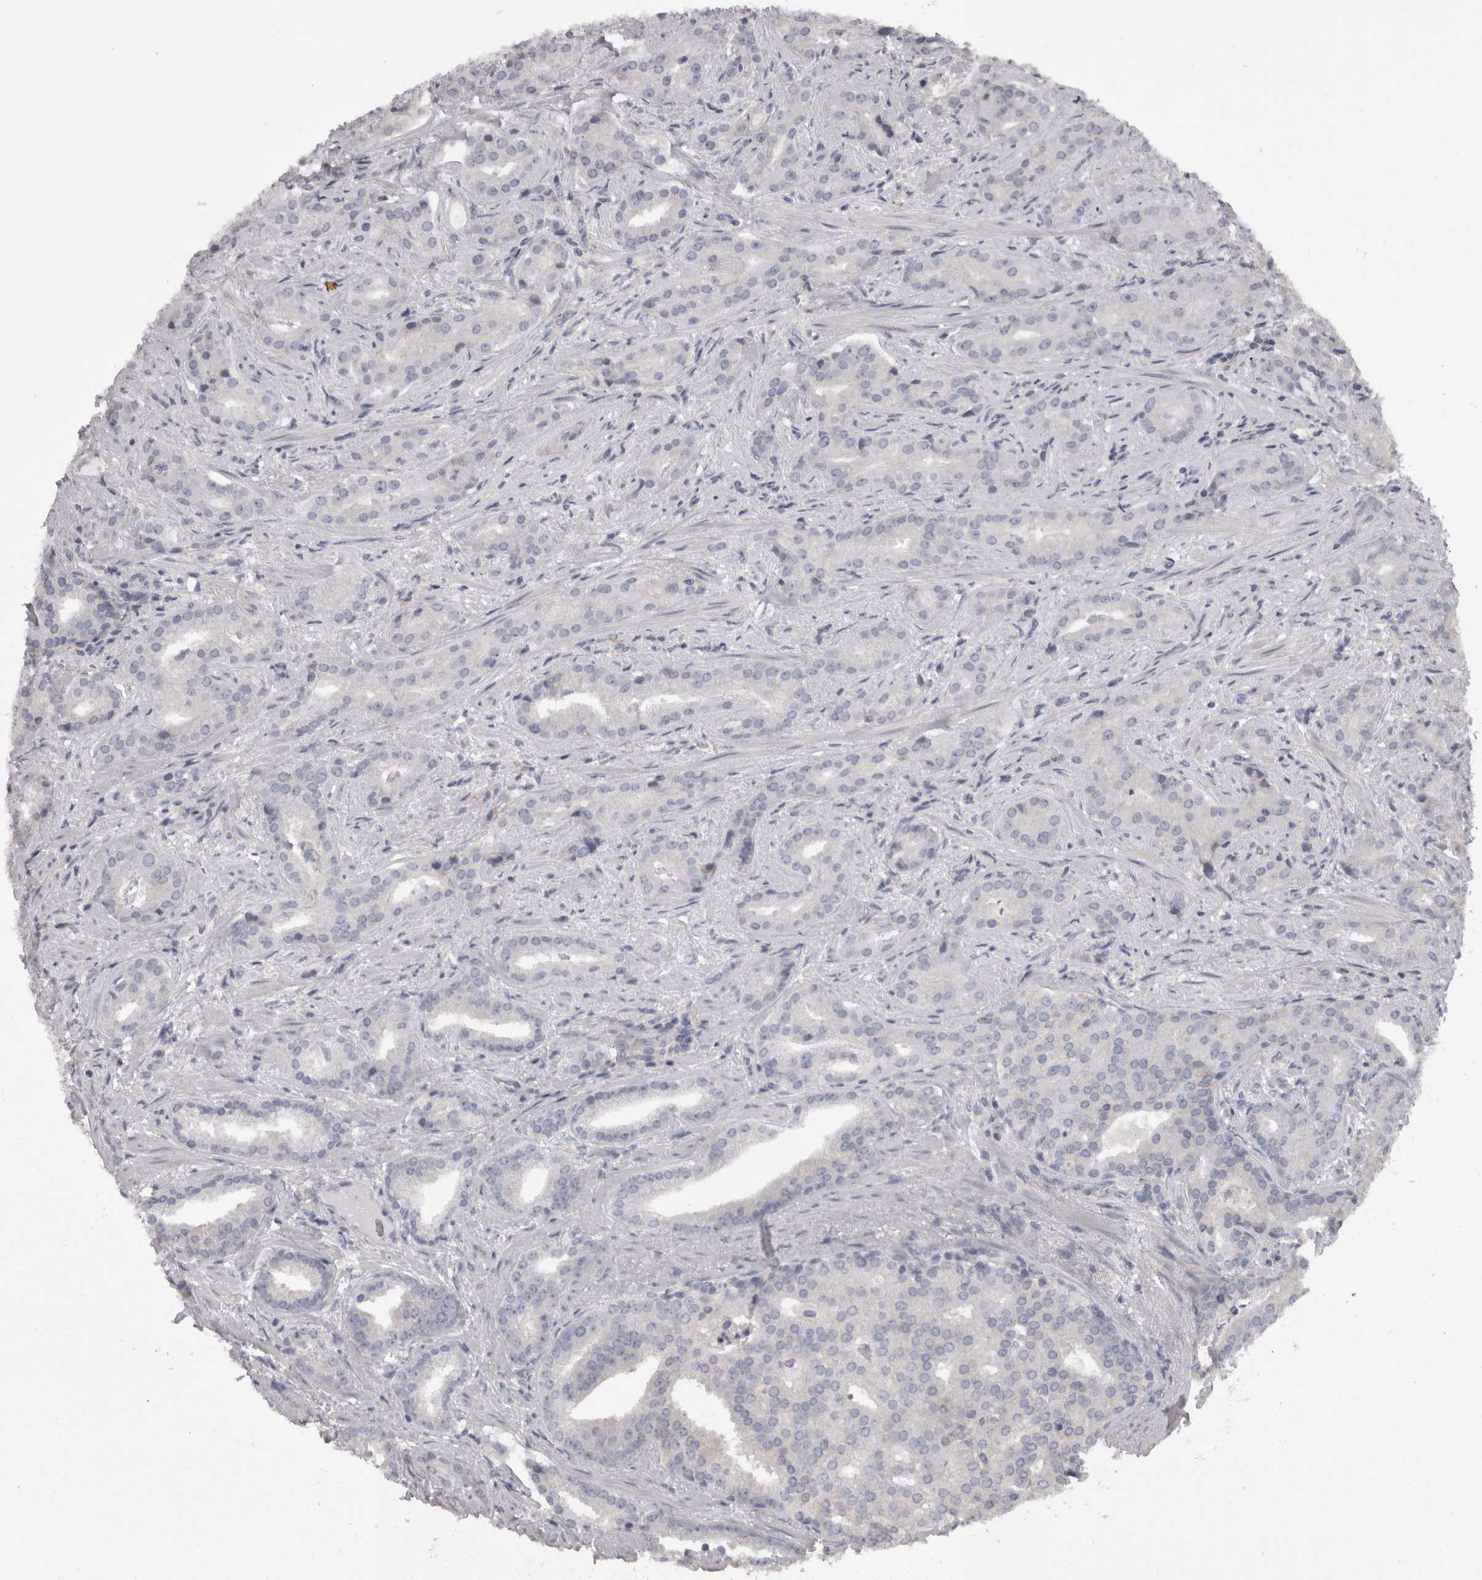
{"staining": {"intensity": "negative", "quantity": "none", "location": "none"}, "tissue": "prostate cancer", "cell_type": "Tumor cells", "image_type": "cancer", "snomed": [{"axis": "morphology", "description": "Adenocarcinoma, Low grade"}, {"axis": "topography", "description": "Prostate"}], "caption": "Tumor cells are negative for brown protein staining in low-grade adenocarcinoma (prostate). (DAB IHC visualized using brightfield microscopy, high magnification).", "gene": "CAMK2D", "patient": {"sex": "male", "age": 67}}